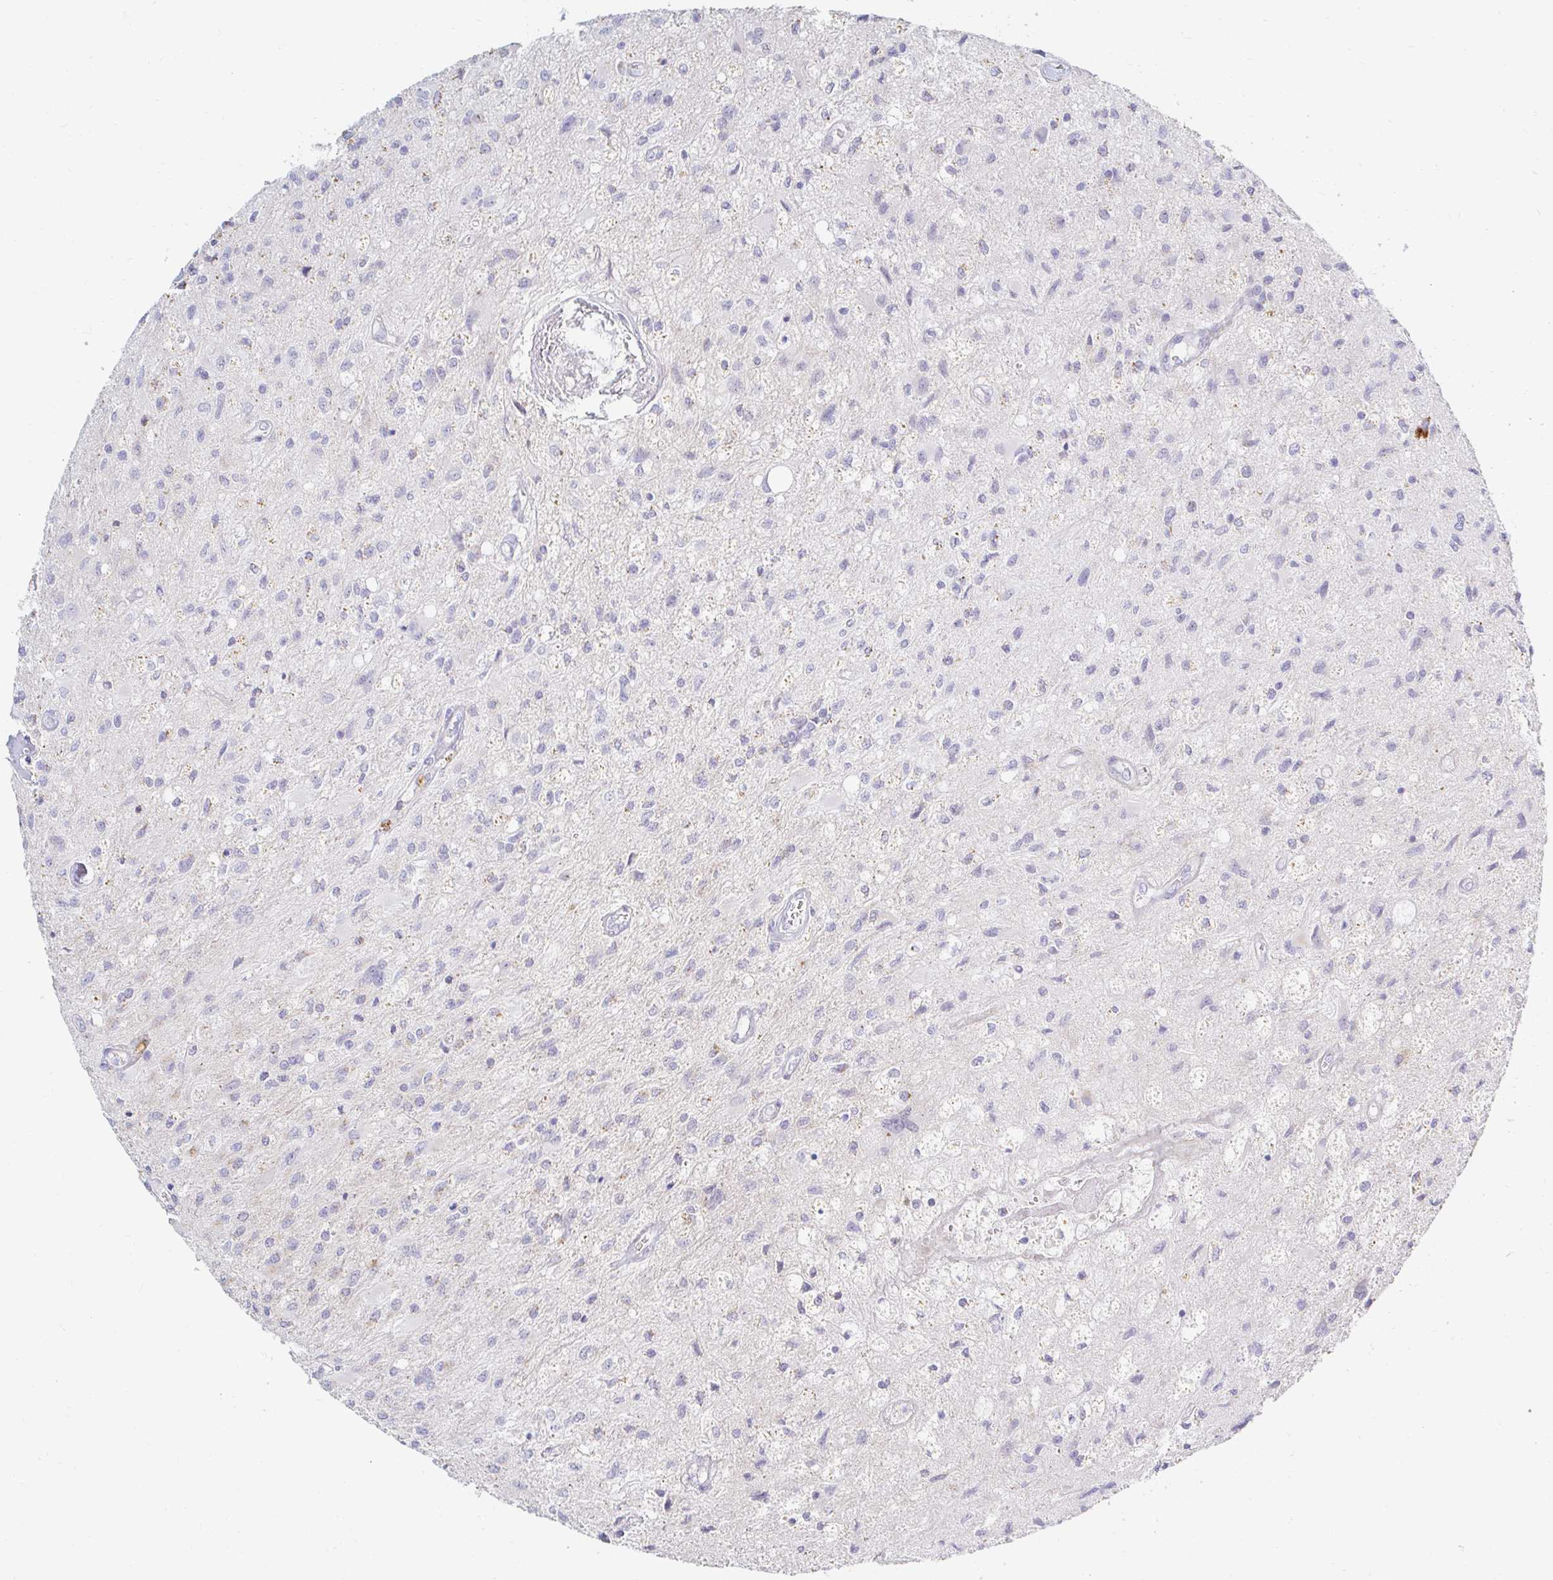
{"staining": {"intensity": "negative", "quantity": "none", "location": "none"}, "tissue": "glioma", "cell_type": "Tumor cells", "image_type": "cancer", "snomed": [{"axis": "morphology", "description": "Glioma, malignant, High grade"}, {"axis": "topography", "description": "Brain"}], "caption": "Histopathology image shows no protein staining in tumor cells of glioma tissue. Brightfield microscopy of immunohistochemistry stained with DAB (brown) and hematoxylin (blue), captured at high magnification.", "gene": "OR51D1", "patient": {"sex": "female", "age": 70}}